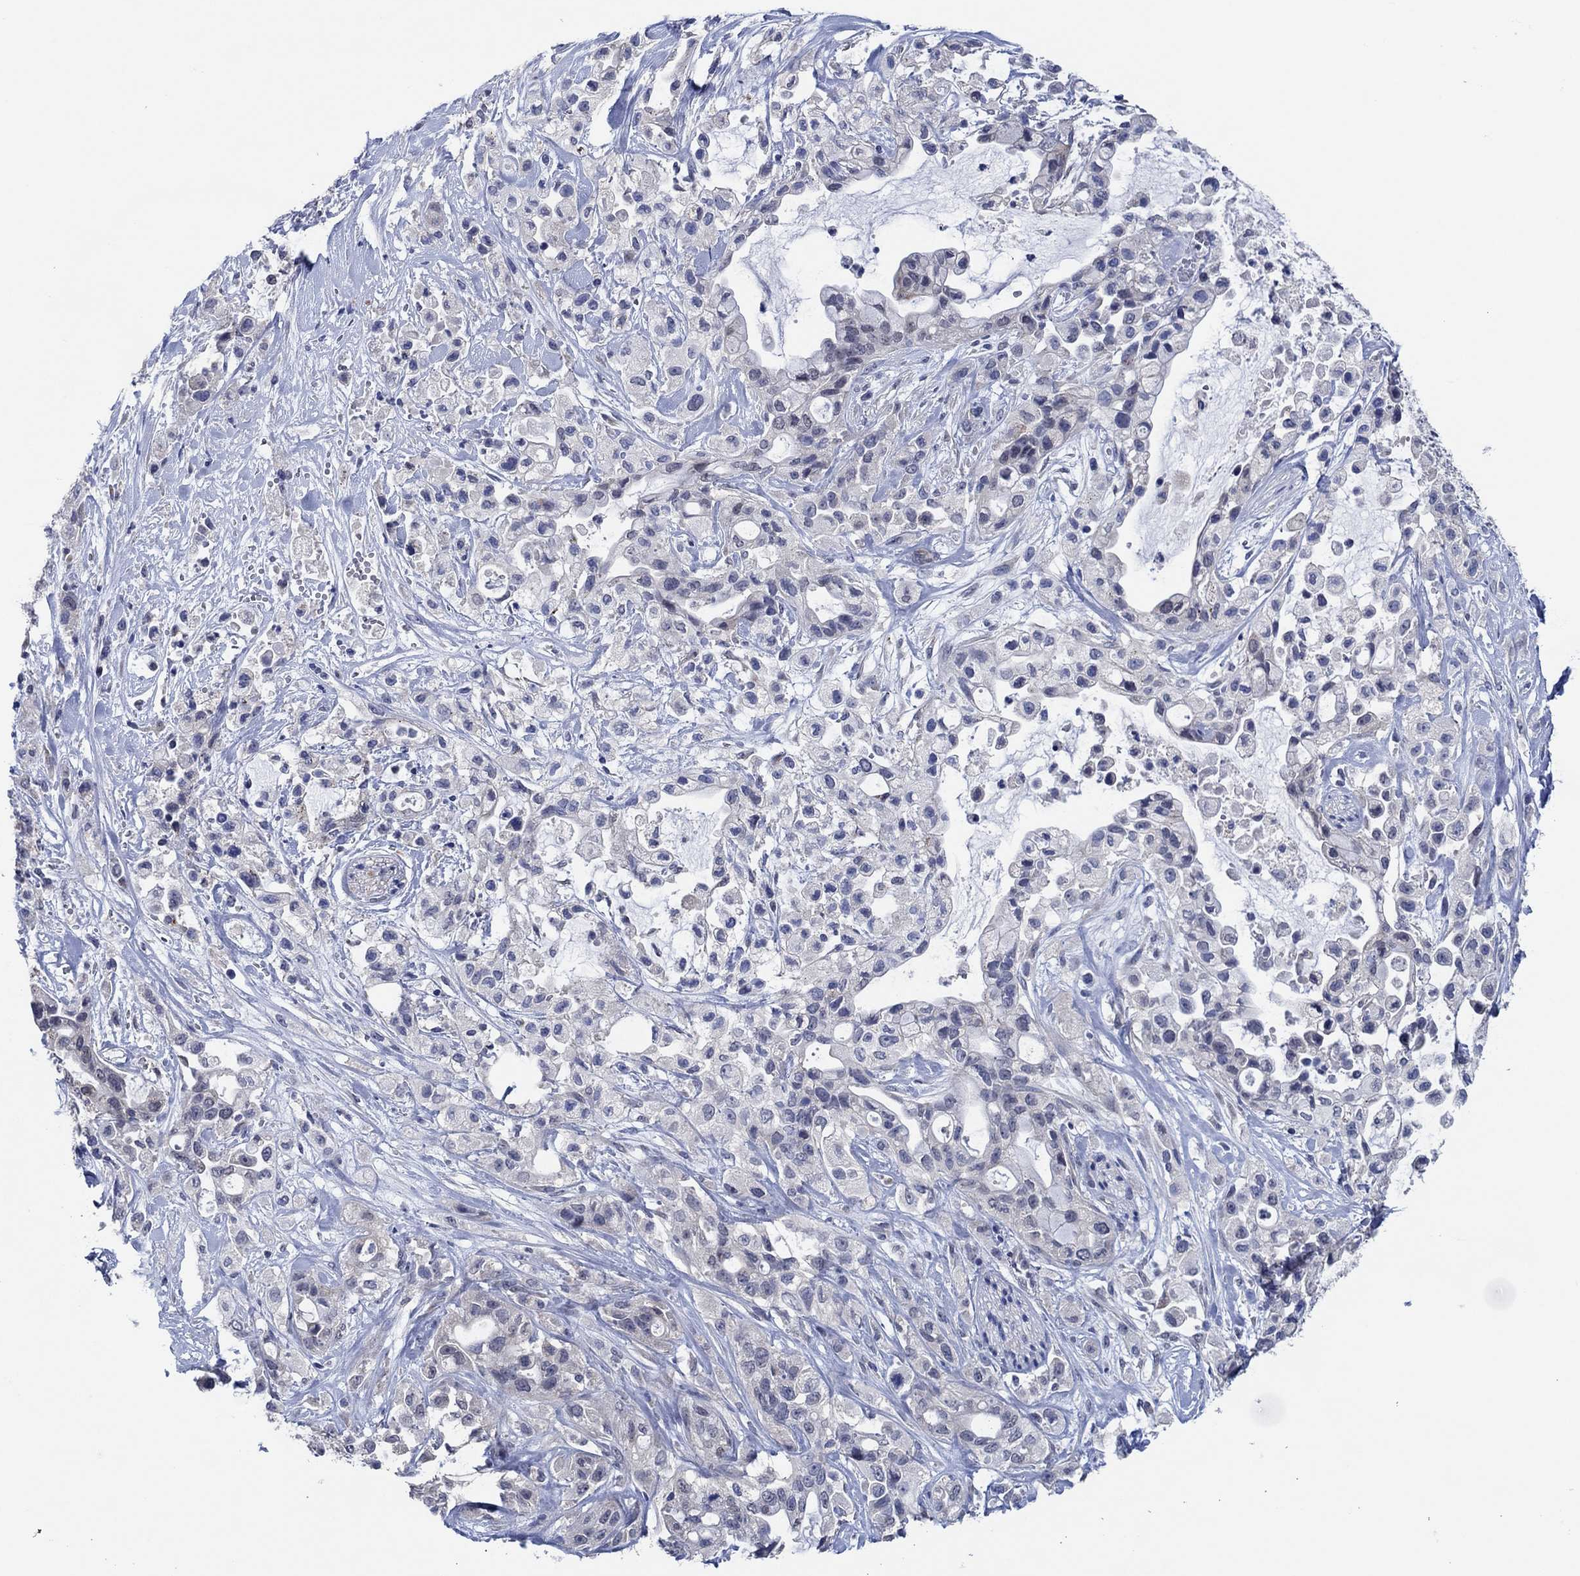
{"staining": {"intensity": "weak", "quantity": "<25%", "location": "cytoplasmic/membranous"}, "tissue": "pancreatic cancer", "cell_type": "Tumor cells", "image_type": "cancer", "snomed": [{"axis": "morphology", "description": "Adenocarcinoma, NOS"}, {"axis": "topography", "description": "Pancreas"}], "caption": "This is an IHC image of adenocarcinoma (pancreatic). There is no expression in tumor cells.", "gene": "PRRT3", "patient": {"sex": "male", "age": 44}}